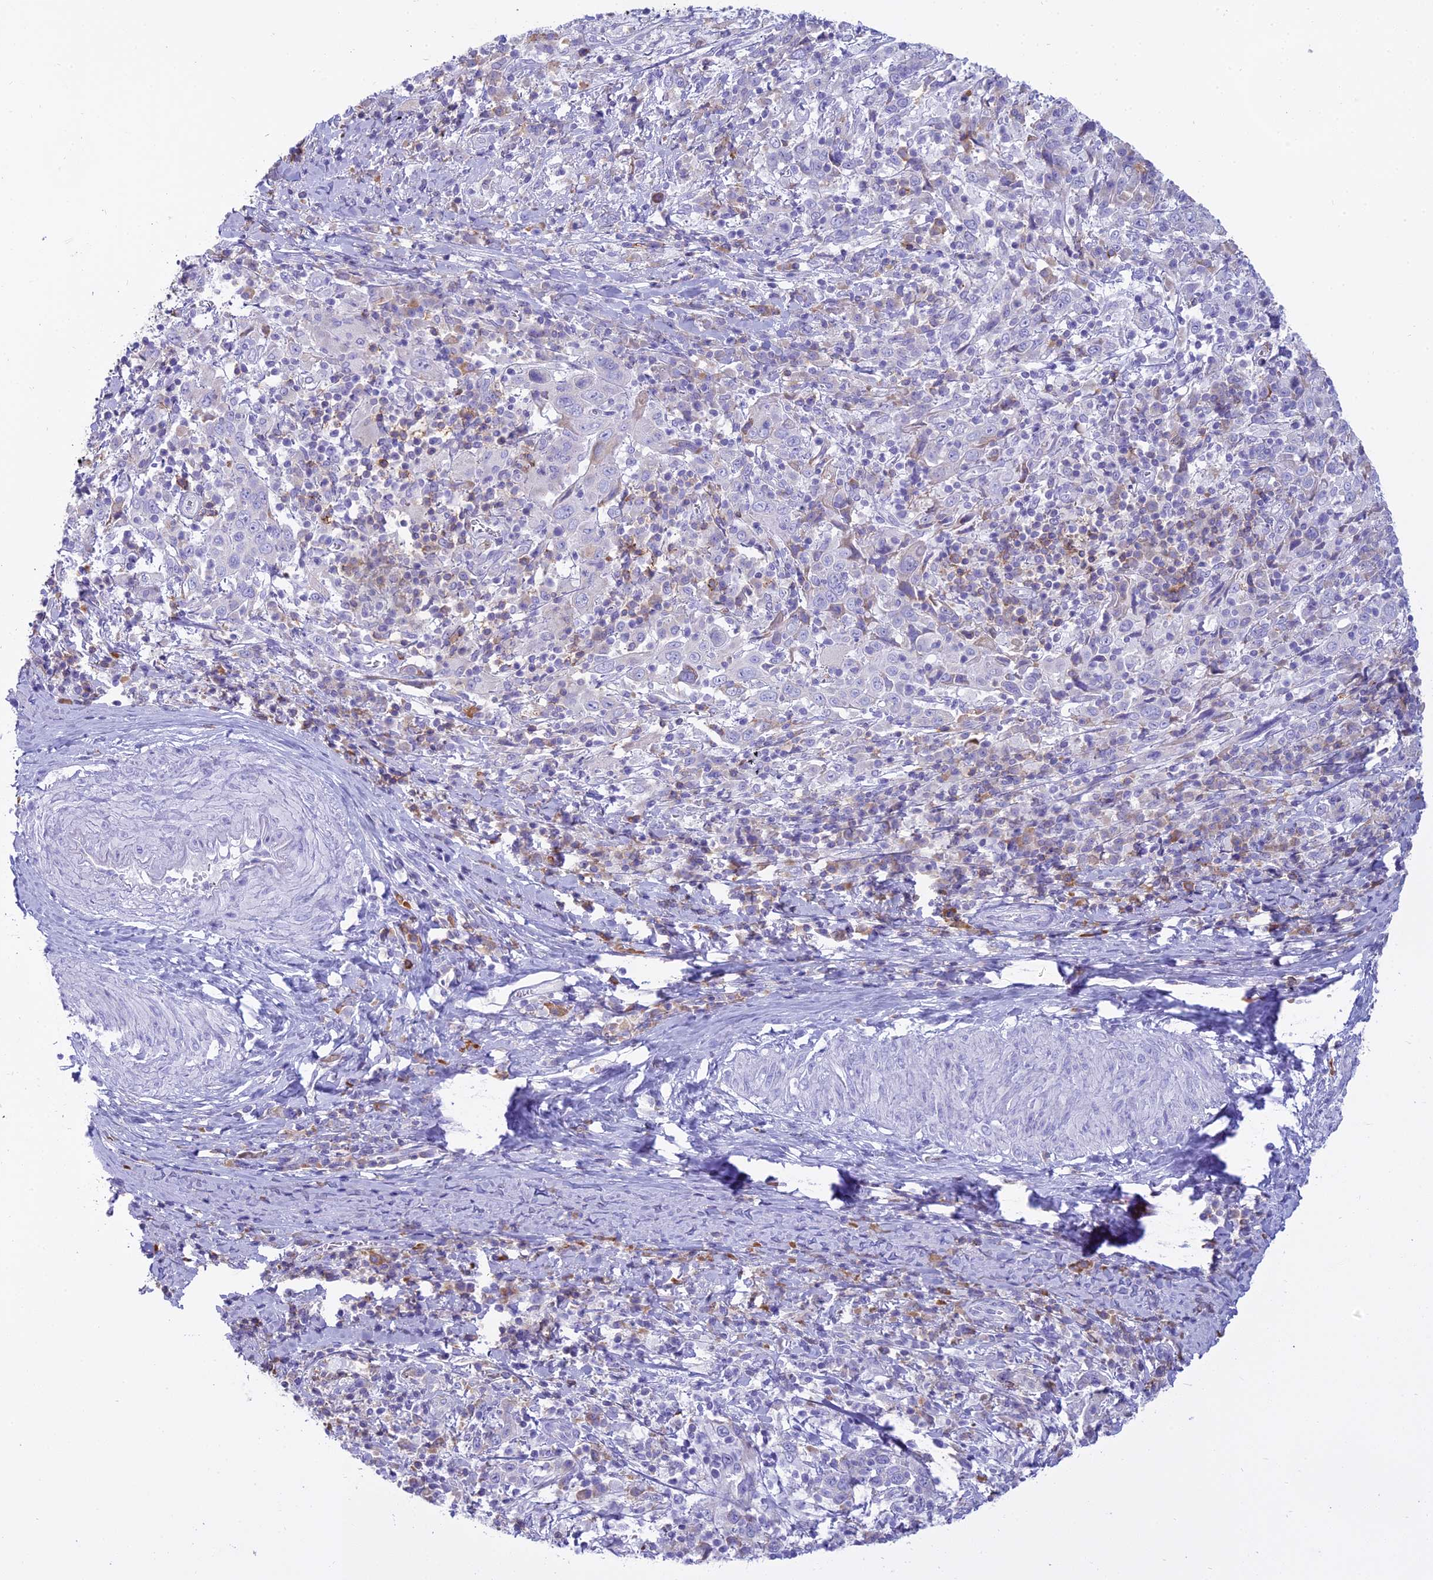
{"staining": {"intensity": "negative", "quantity": "none", "location": "none"}, "tissue": "cervical cancer", "cell_type": "Tumor cells", "image_type": "cancer", "snomed": [{"axis": "morphology", "description": "Squamous cell carcinoma, NOS"}, {"axis": "topography", "description": "Cervix"}], "caption": "Image shows no significant protein positivity in tumor cells of squamous cell carcinoma (cervical).", "gene": "CD5", "patient": {"sex": "female", "age": 46}}